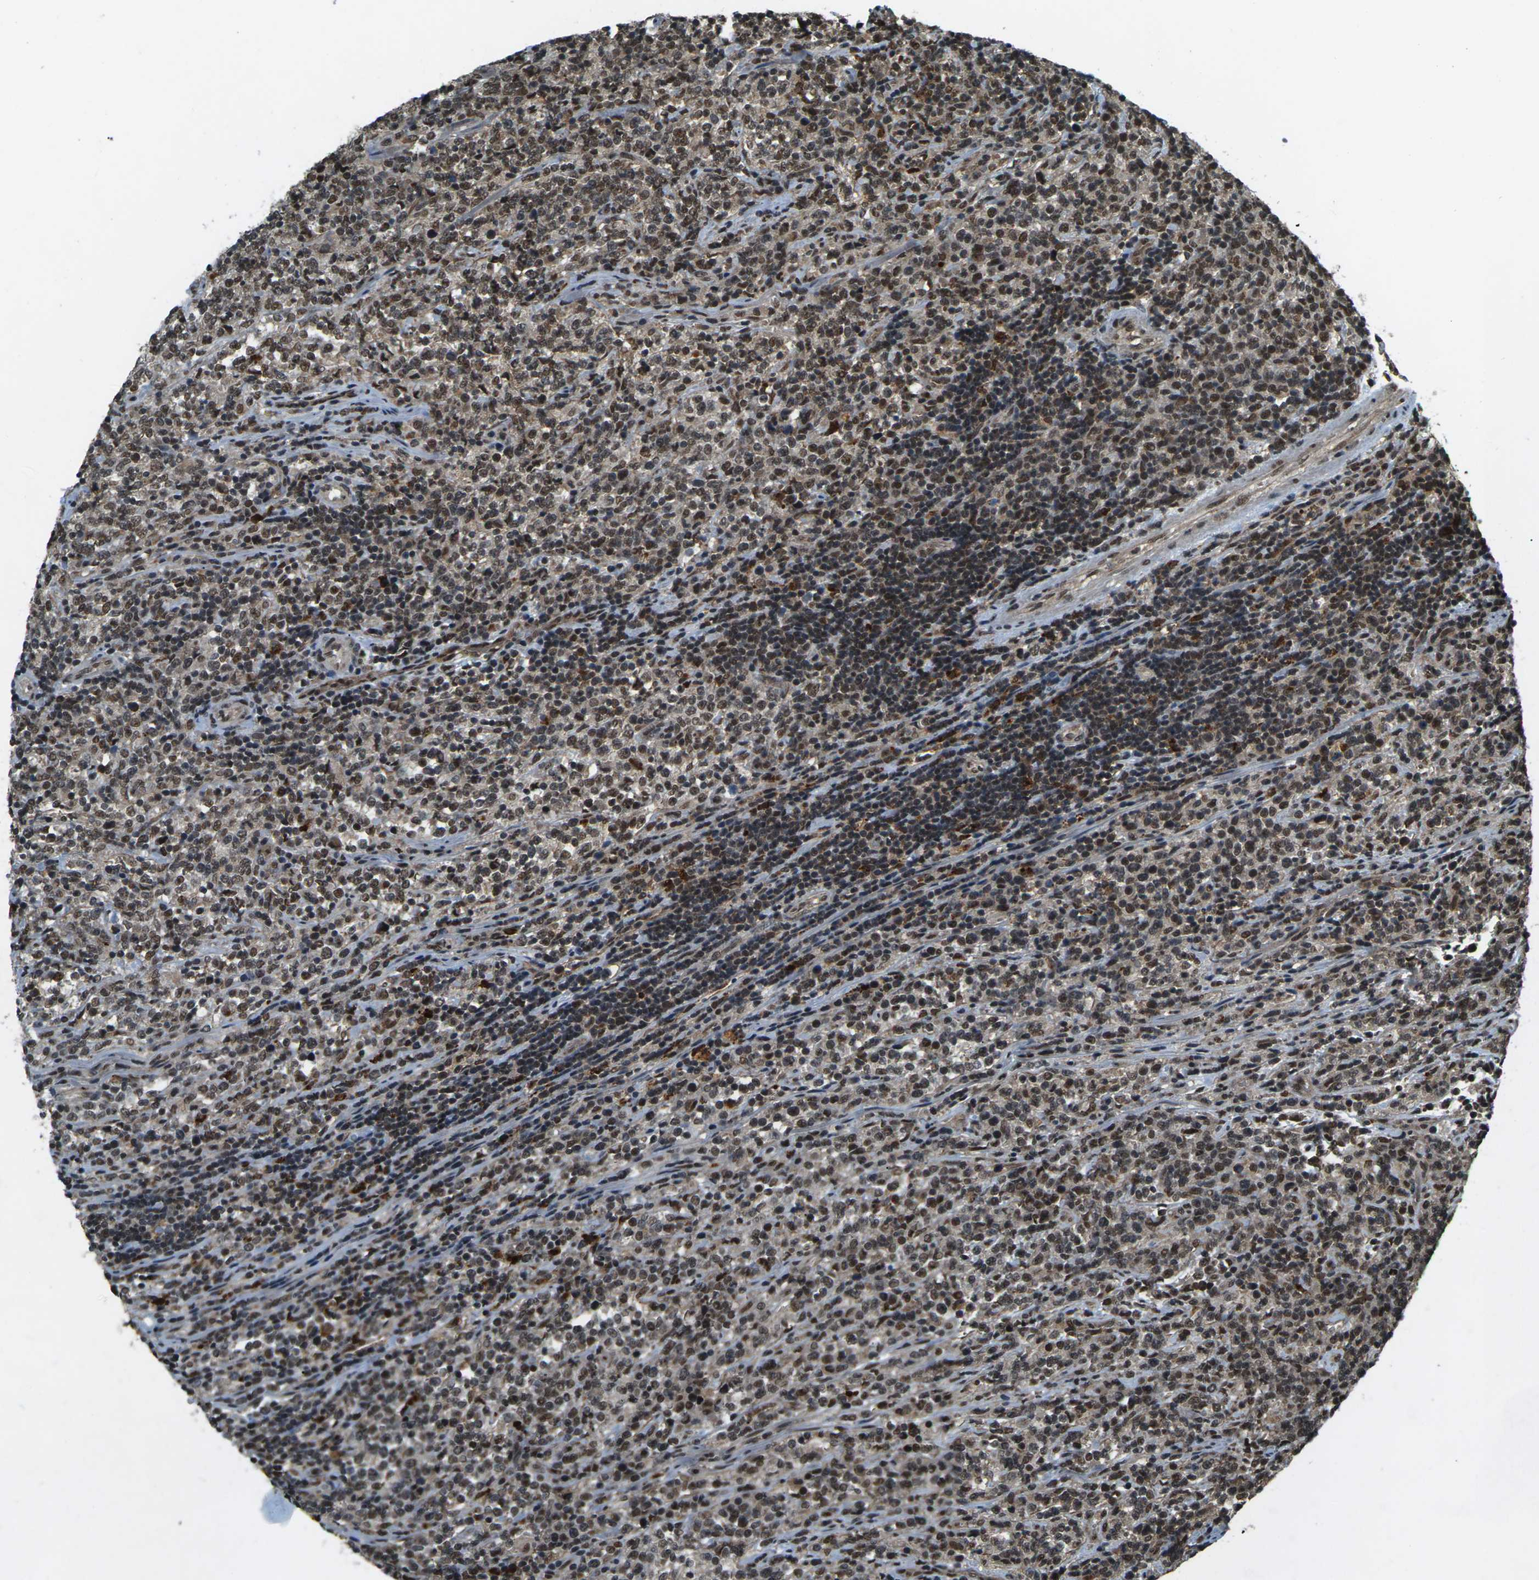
{"staining": {"intensity": "moderate", "quantity": ">75%", "location": "nuclear"}, "tissue": "lymphoma", "cell_type": "Tumor cells", "image_type": "cancer", "snomed": [{"axis": "morphology", "description": "Malignant lymphoma, non-Hodgkin's type, High grade"}, {"axis": "topography", "description": "Soft tissue"}], "caption": "This micrograph reveals lymphoma stained with immunohistochemistry to label a protein in brown. The nuclear of tumor cells show moderate positivity for the protein. Nuclei are counter-stained blue.", "gene": "NR4A2", "patient": {"sex": "male", "age": 18}}